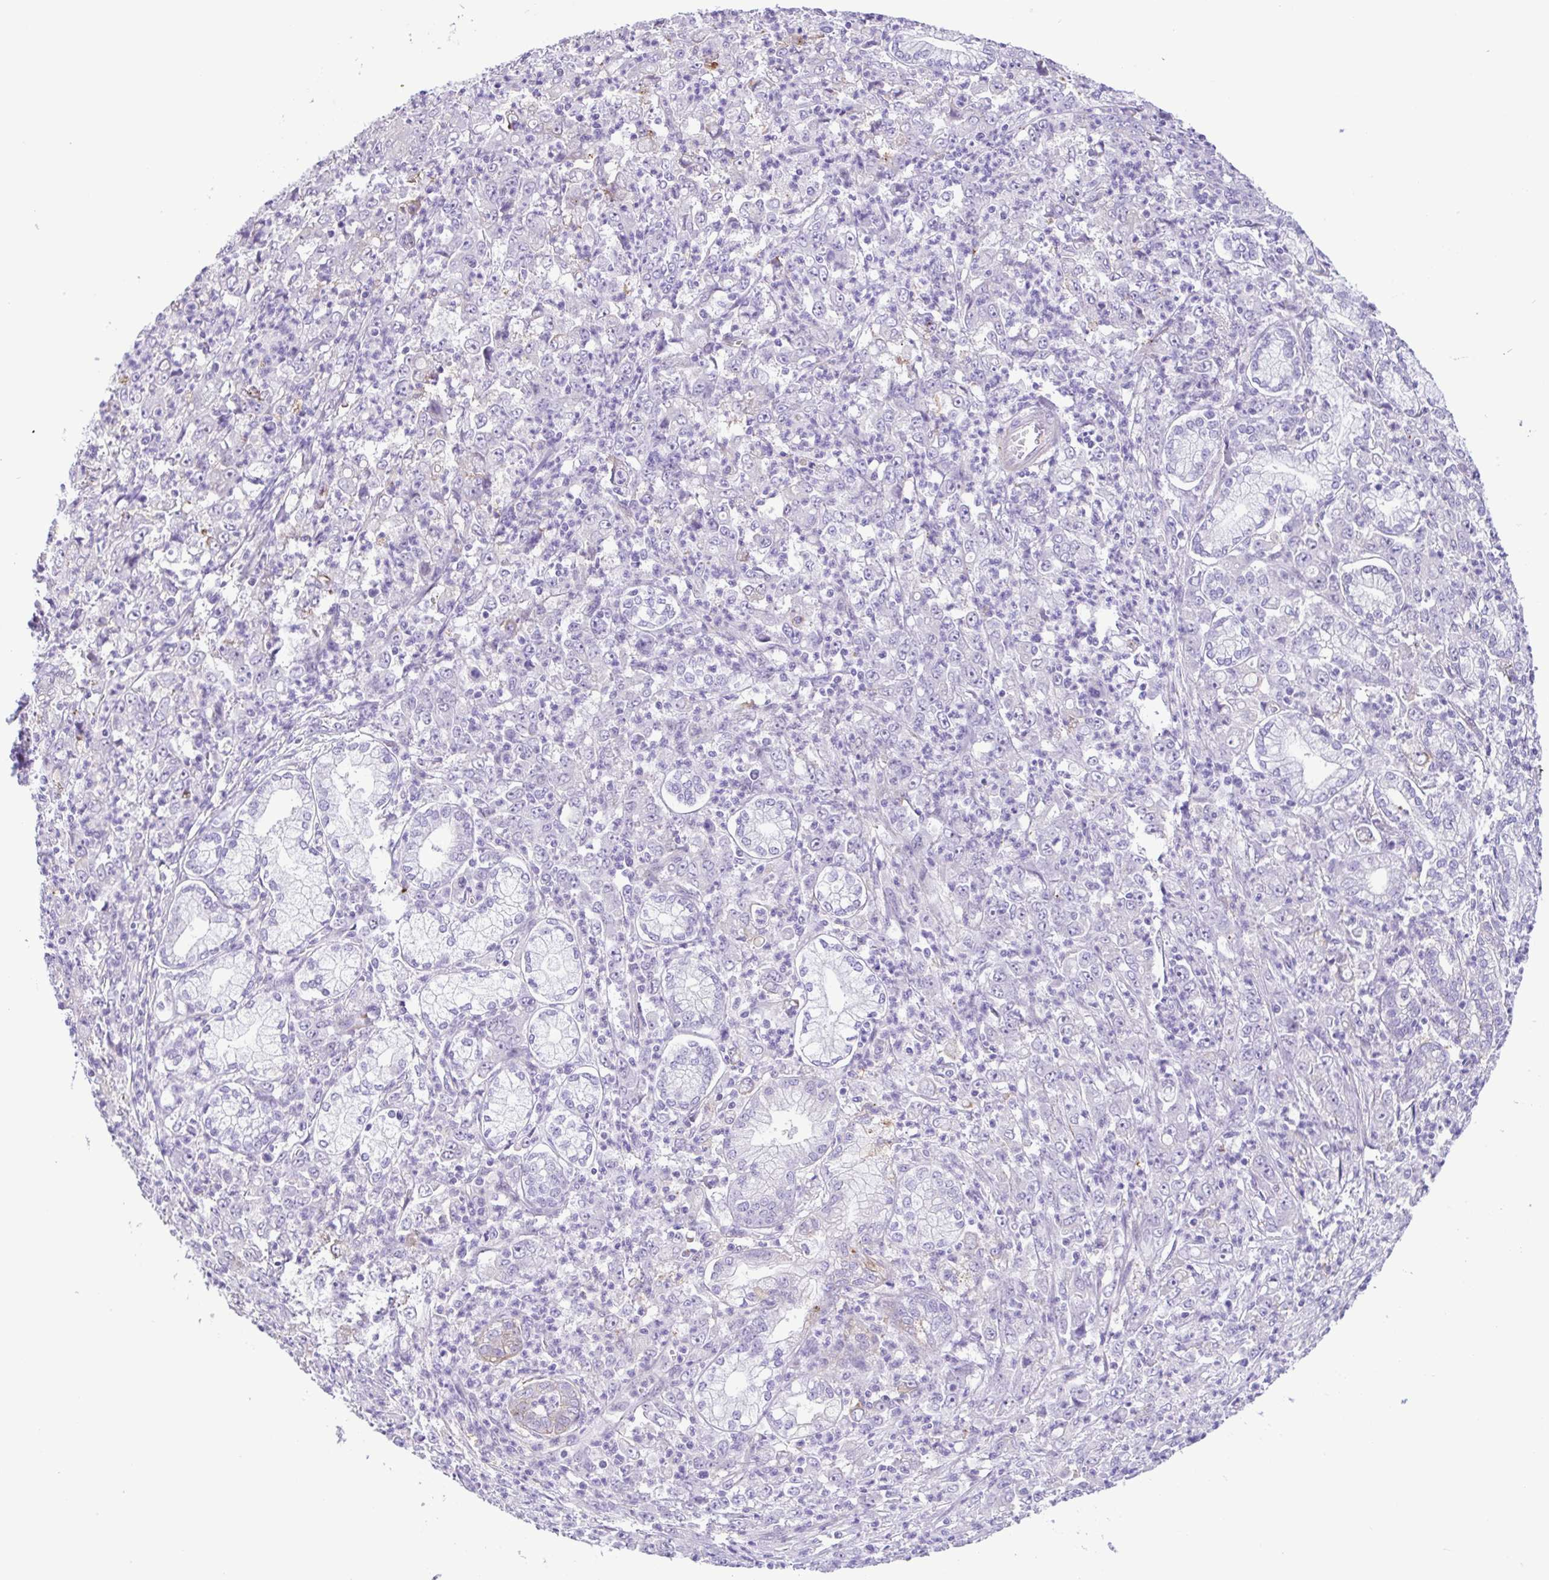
{"staining": {"intensity": "moderate", "quantity": "<25%", "location": "cytoplasmic/membranous"}, "tissue": "stomach cancer", "cell_type": "Tumor cells", "image_type": "cancer", "snomed": [{"axis": "morphology", "description": "Adenocarcinoma, NOS"}, {"axis": "topography", "description": "Stomach, lower"}], "caption": "A low amount of moderate cytoplasmic/membranous staining is seen in approximately <25% of tumor cells in stomach adenocarcinoma tissue. The staining is performed using DAB (3,3'-diaminobenzidine) brown chromogen to label protein expression. The nuclei are counter-stained blue using hematoxylin.", "gene": "DCLK2", "patient": {"sex": "female", "age": 71}}